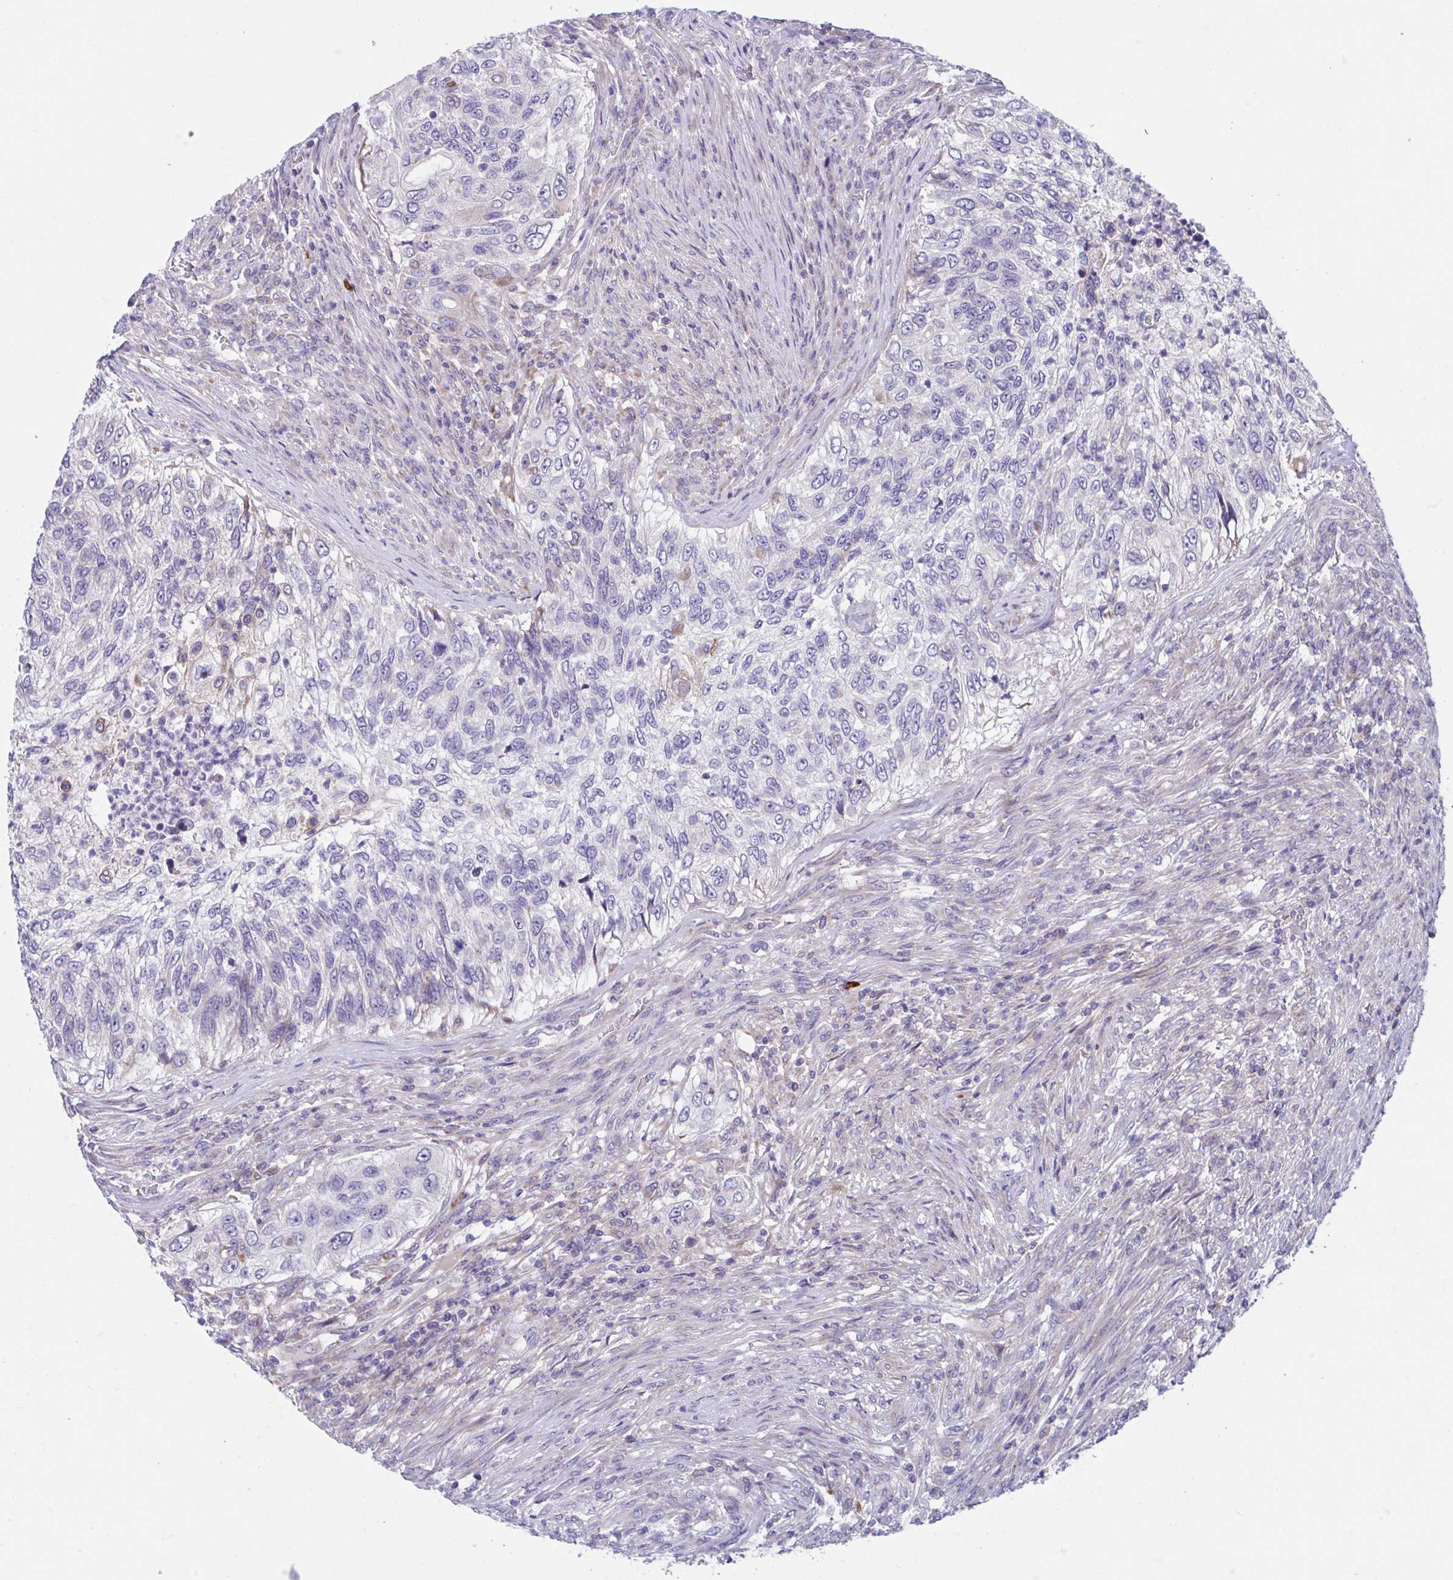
{"staining": {"intensity": "negative", "quantity": "none", "location": "none"}, "tissue": "urothelial cancer", "cell_type": "Tumor cells", "image_type": "cancer", "snomed": [{"axis": "morphology", "description": "Urothelial carcinoma, High grade"}, {"axis": "topography", "description": "Urinary bladder"}], "caption": "High power microscopy photomicrograph of an immunohistochemistry image of urothelial carcinoma (high-grade), revealing no significant staining in tumor cells.", "gene": "WBP1", "patient": {"sex": "female", "age": 60}}